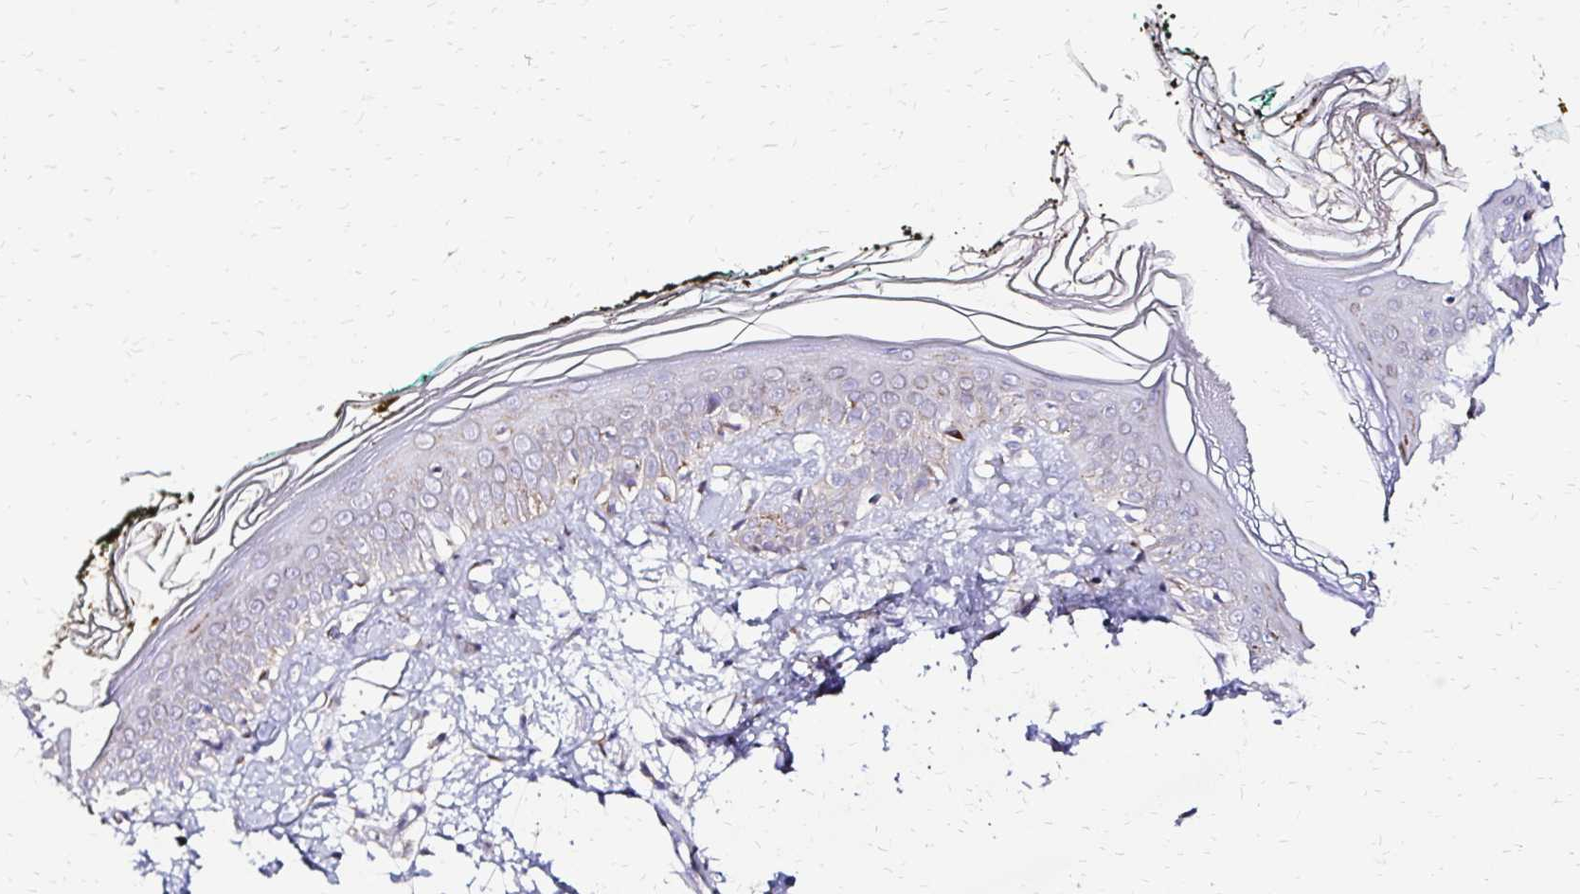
{"staining": {"intensity": "weak", "quantity": "<25%", "location": "cytoplasmic/membranous"}, "tissue": "skin", "cell_type": "Fibroblasts", "image_type": "normal", "snomed": [{"axis": "morphology", "description": "Normal tissue, NOS"}, {"axis": "topography", "description": "Skin"}], "caption": "Human skin stained for a protein using IHC displays no expression in fibroblasts.", "gene": "IDUA", "patient": {"sex": "female", "age": 34}}